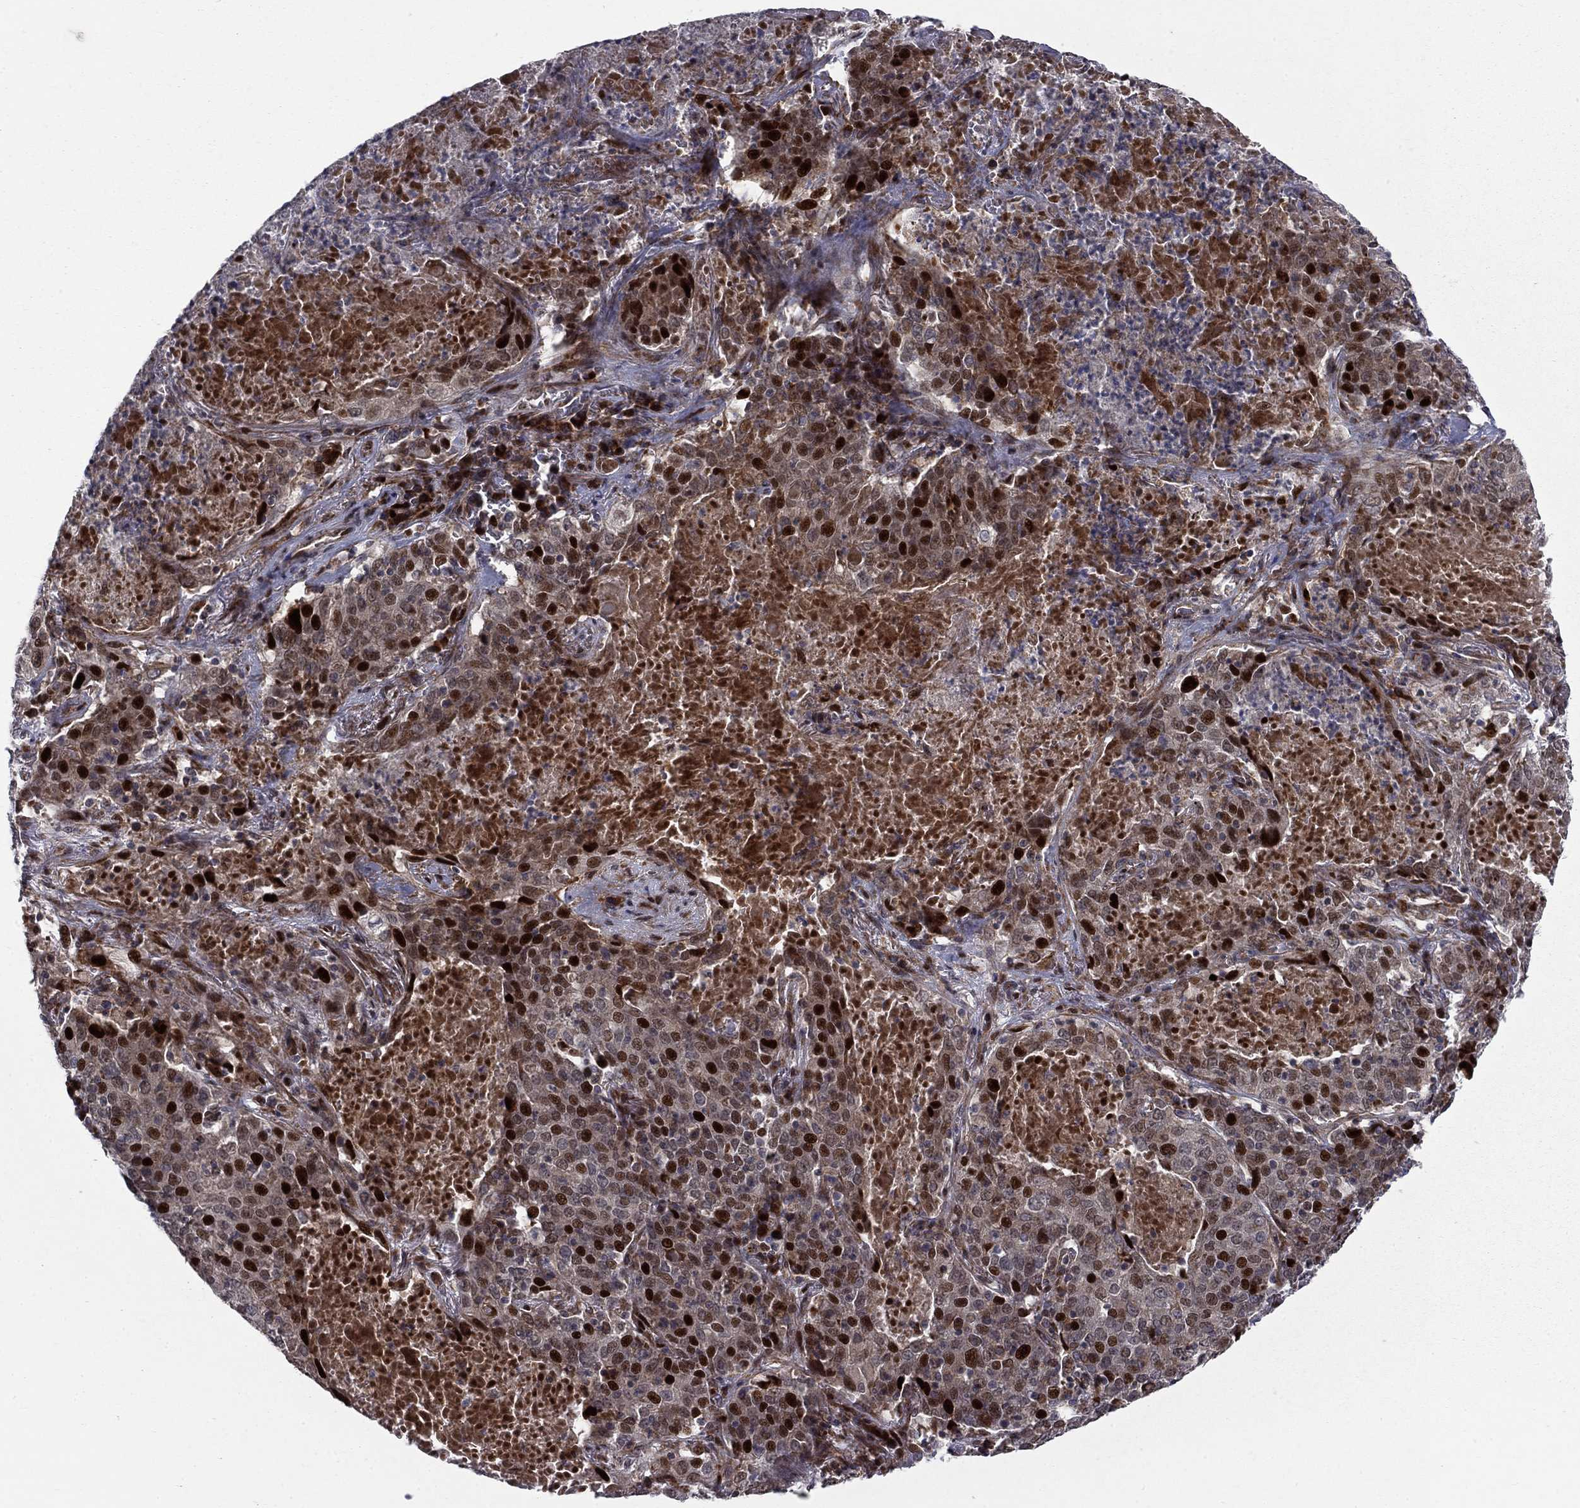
{"staining": {"intensity": "strong", "quantity": "25%-75%", "location": "nuclear"}, "tissue": "lung cancer", "cell_type": "Tumor cells", "image_type": "cancer", "snomed": [{"axis": "morphology", "description": "Squamous cell carcinoma, NOS"}, {"axis": "topography", "description": "Lung"}], "caption": "Lung cancer was stained to show a protein in brown. There is high levels of strong nuclear expression in approximately 25%-75% of tumor cells.", "gene": "MIOS", "patient": {"sex": "male", "age": 82}}